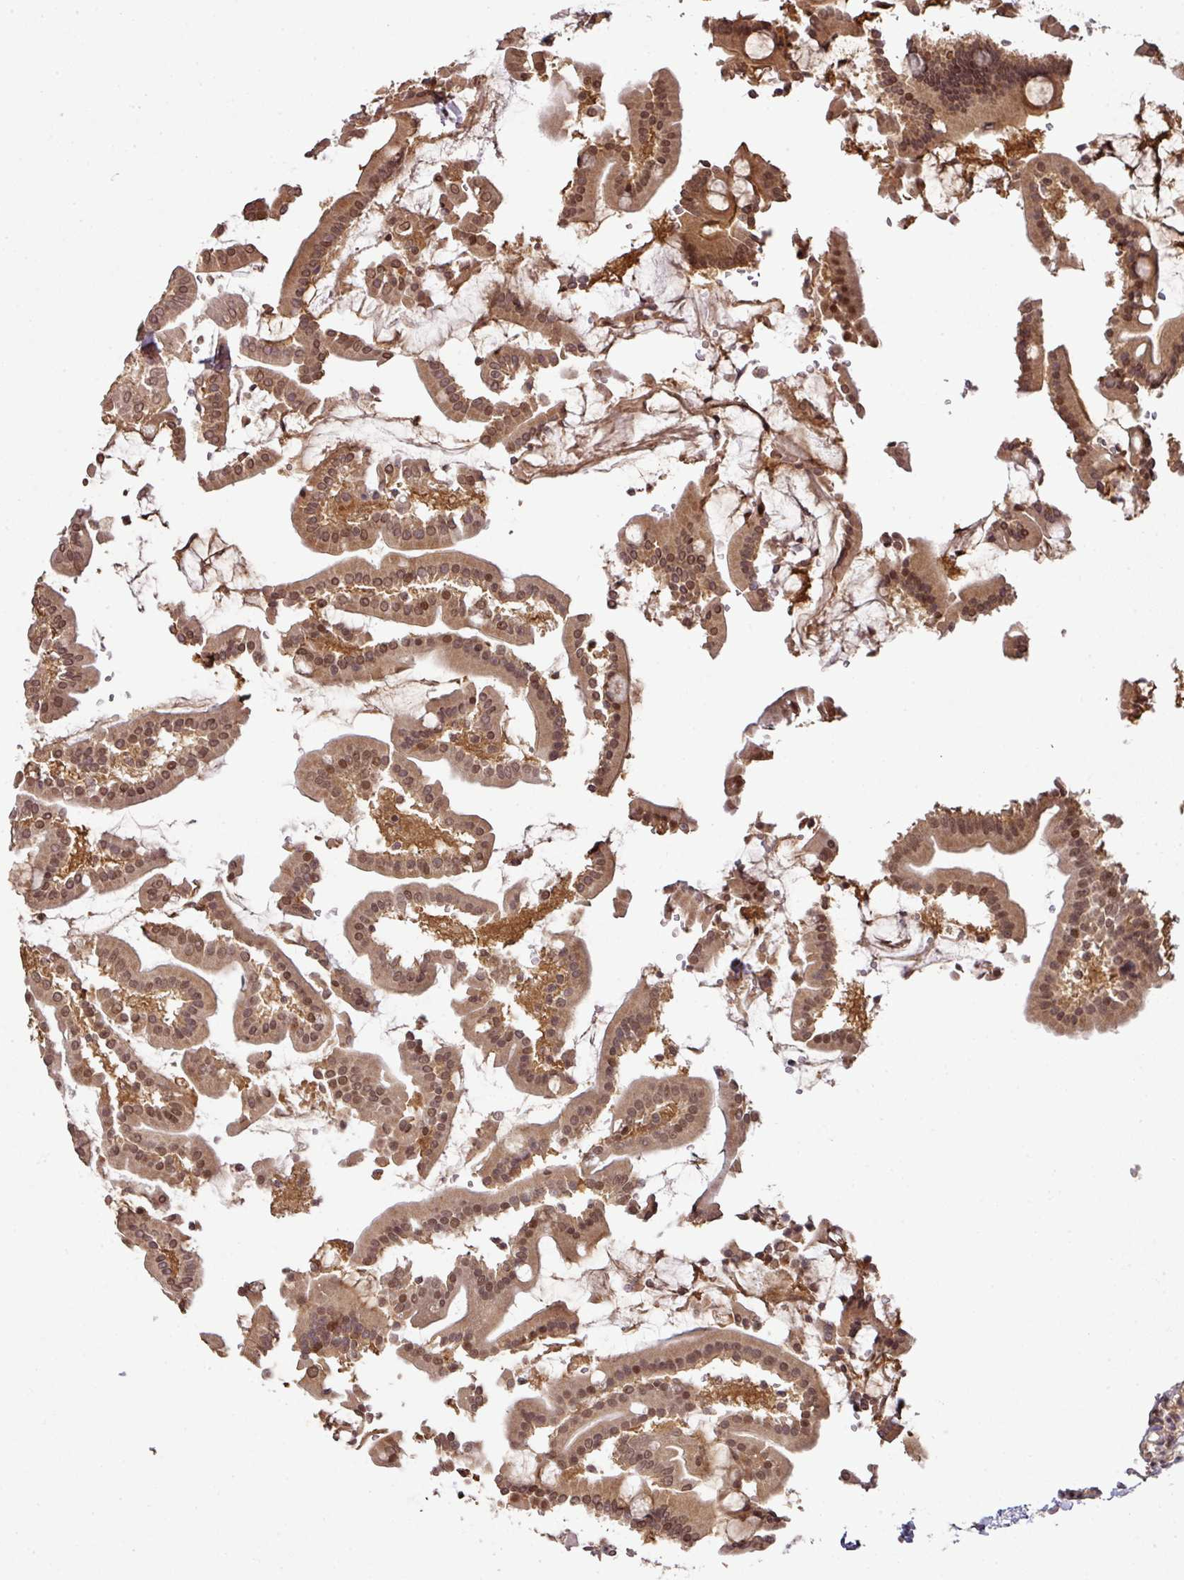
{"staining": {"intensity": "moderate", "quantity": ">75%", "location": "cytoplasmic/membranous,nuclear"}, "tissue": "duodenum", "cell_type": "Glandular cells", "image_type": "normal", "snomed": [{"axis": "morphology", "description": "Normal tissue, NOS"}, {"axis": "topography", "description": "Duodenum"}], "caption": "Duodenum stained with DAB immunohistochemistry (IHC) demonstrates medium levels of moderate cytoplasmic/membranous,nuclear expression in approximately >75% of glandular cells.", "gene": "ANKRD18A", "patient": {"sex": "male", "age": 55}}